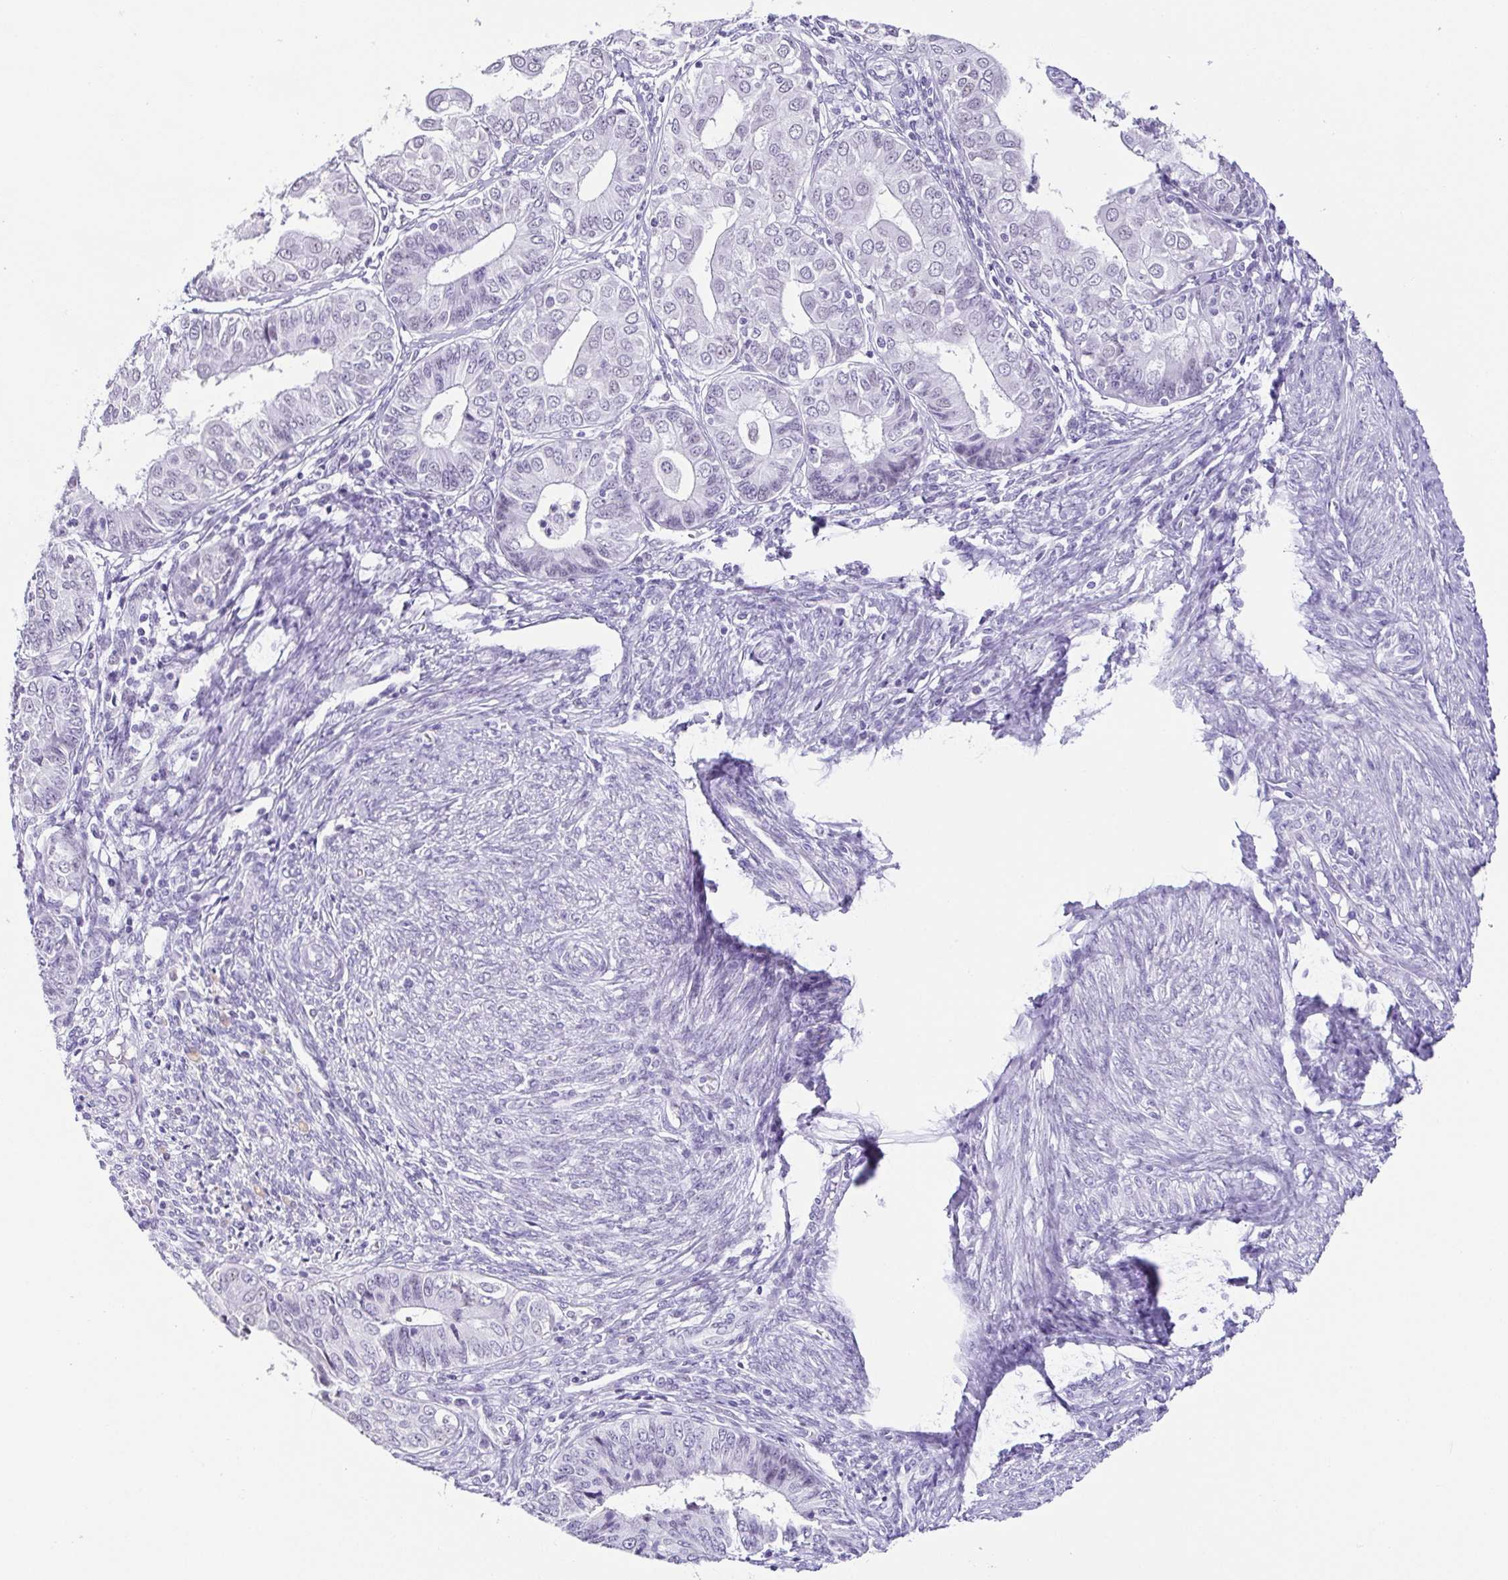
{"staining": {"intensity": "negative", "quantity": "none", "location": "none"}, "tissue": "endometrial cancer", "cell_type": "Tumor cells", "image_type": "cancer", "snomed": [{"axis": "morphology", "description": "Adenocarcinoma, NOS"}, {"axis": "topography", "description": "Endometrium"}], "caption": "Human endometrial adenocarcinoma stained for a protein using immunohistochemistry (IHC) exhibits no expression in tumor cells.", "gene": "ESX1", "patient": {"sex": "female", "age": 68}}